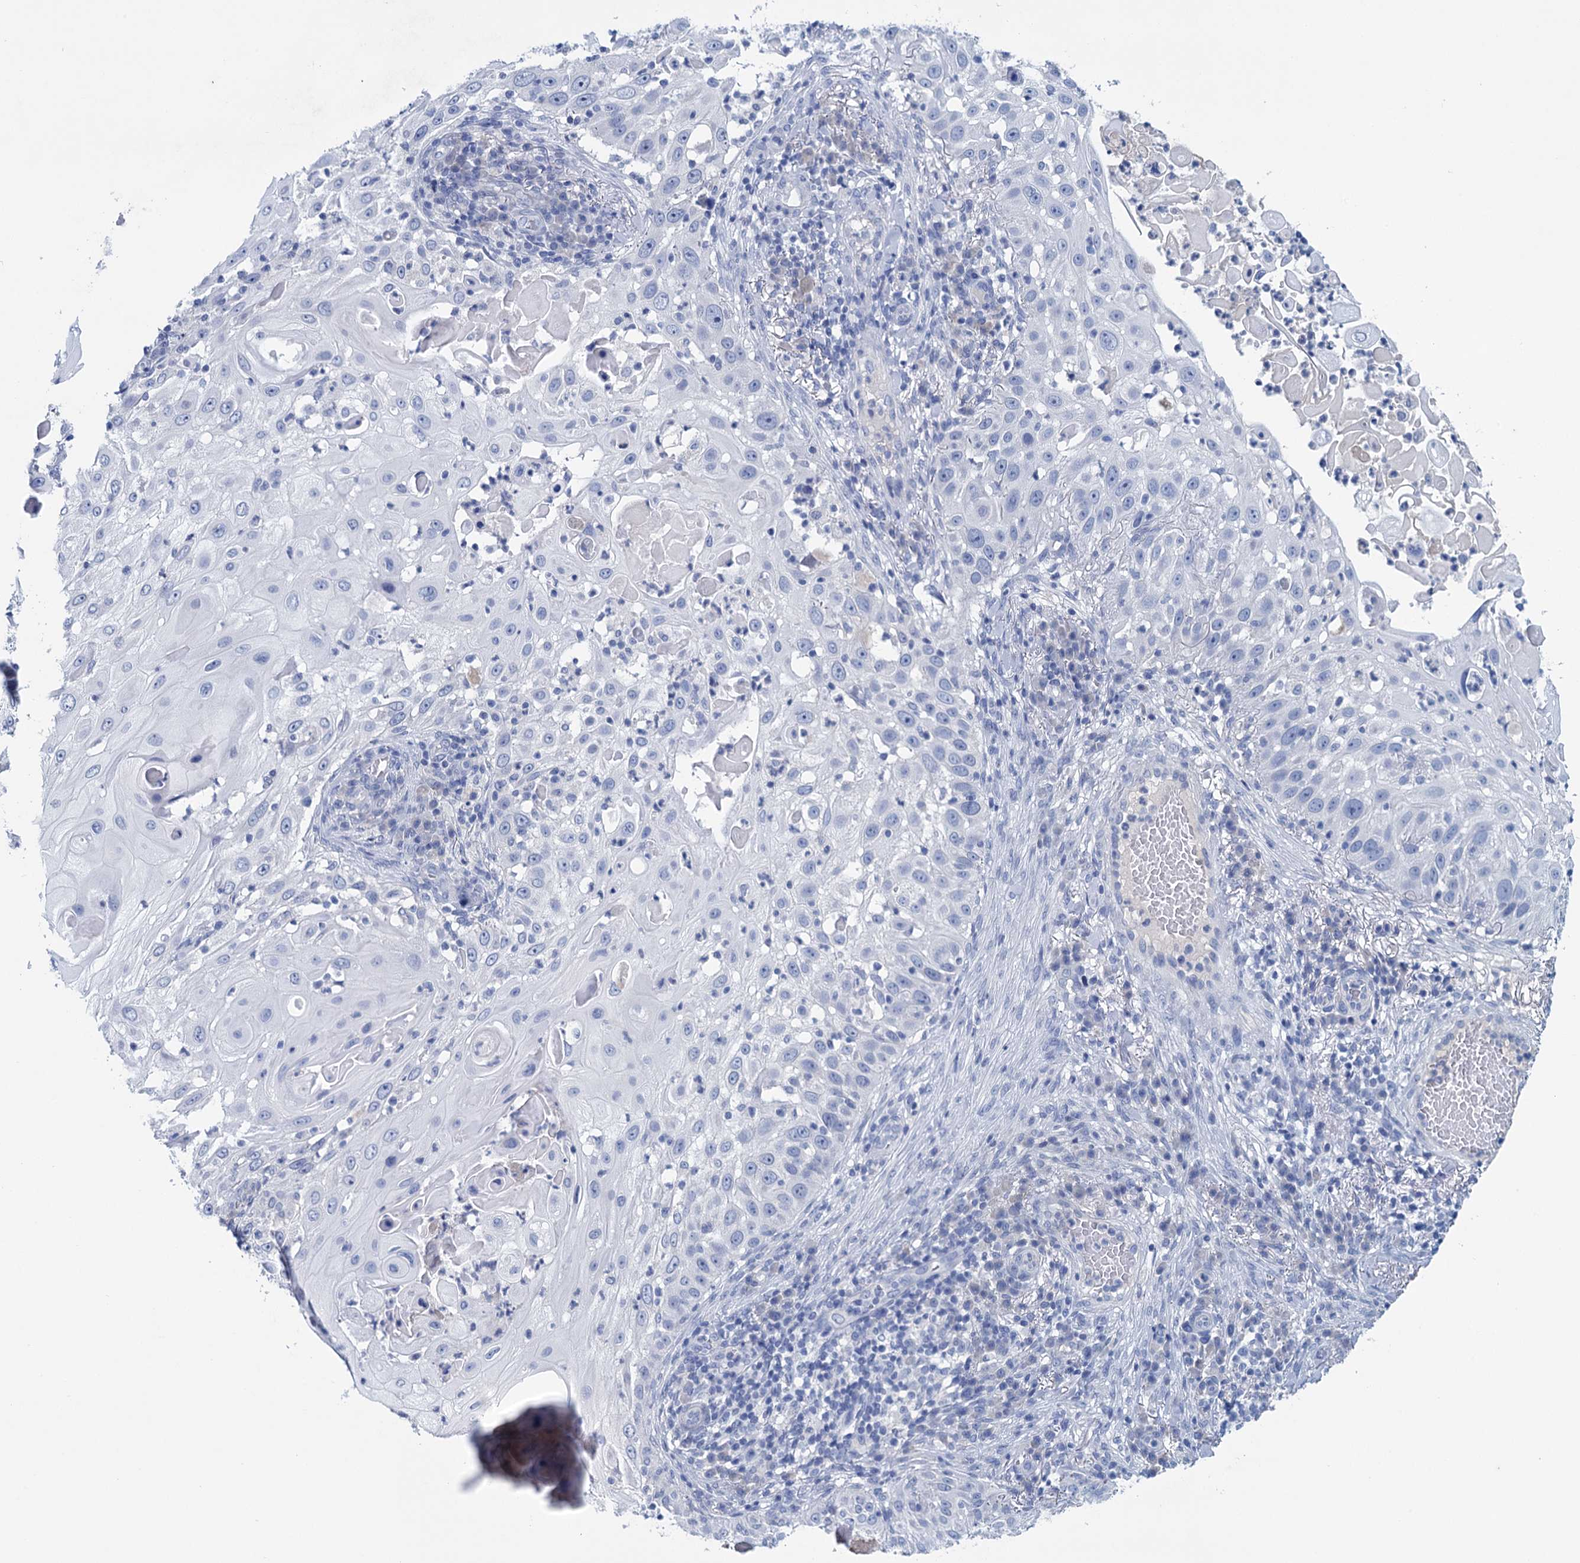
{"staining": {"intensity": "negative", "quantity": "none", "location": "none"}, "tissue": "skin cancer", "cell_type": "Tumor cells", "image_type": "cancer", "snomed": [{"axis": "morphology", "description": "Squamous cell carcinoma, NOS"}, {"axis": "topography", "description": "Skin"}], "caption": "Micrograph shows no protein staining in tumor cells of squamous cell carcinoma (skin) tissue.", "gene": "MYOZ3", "patient": {"sex": "female", "age": 44}}